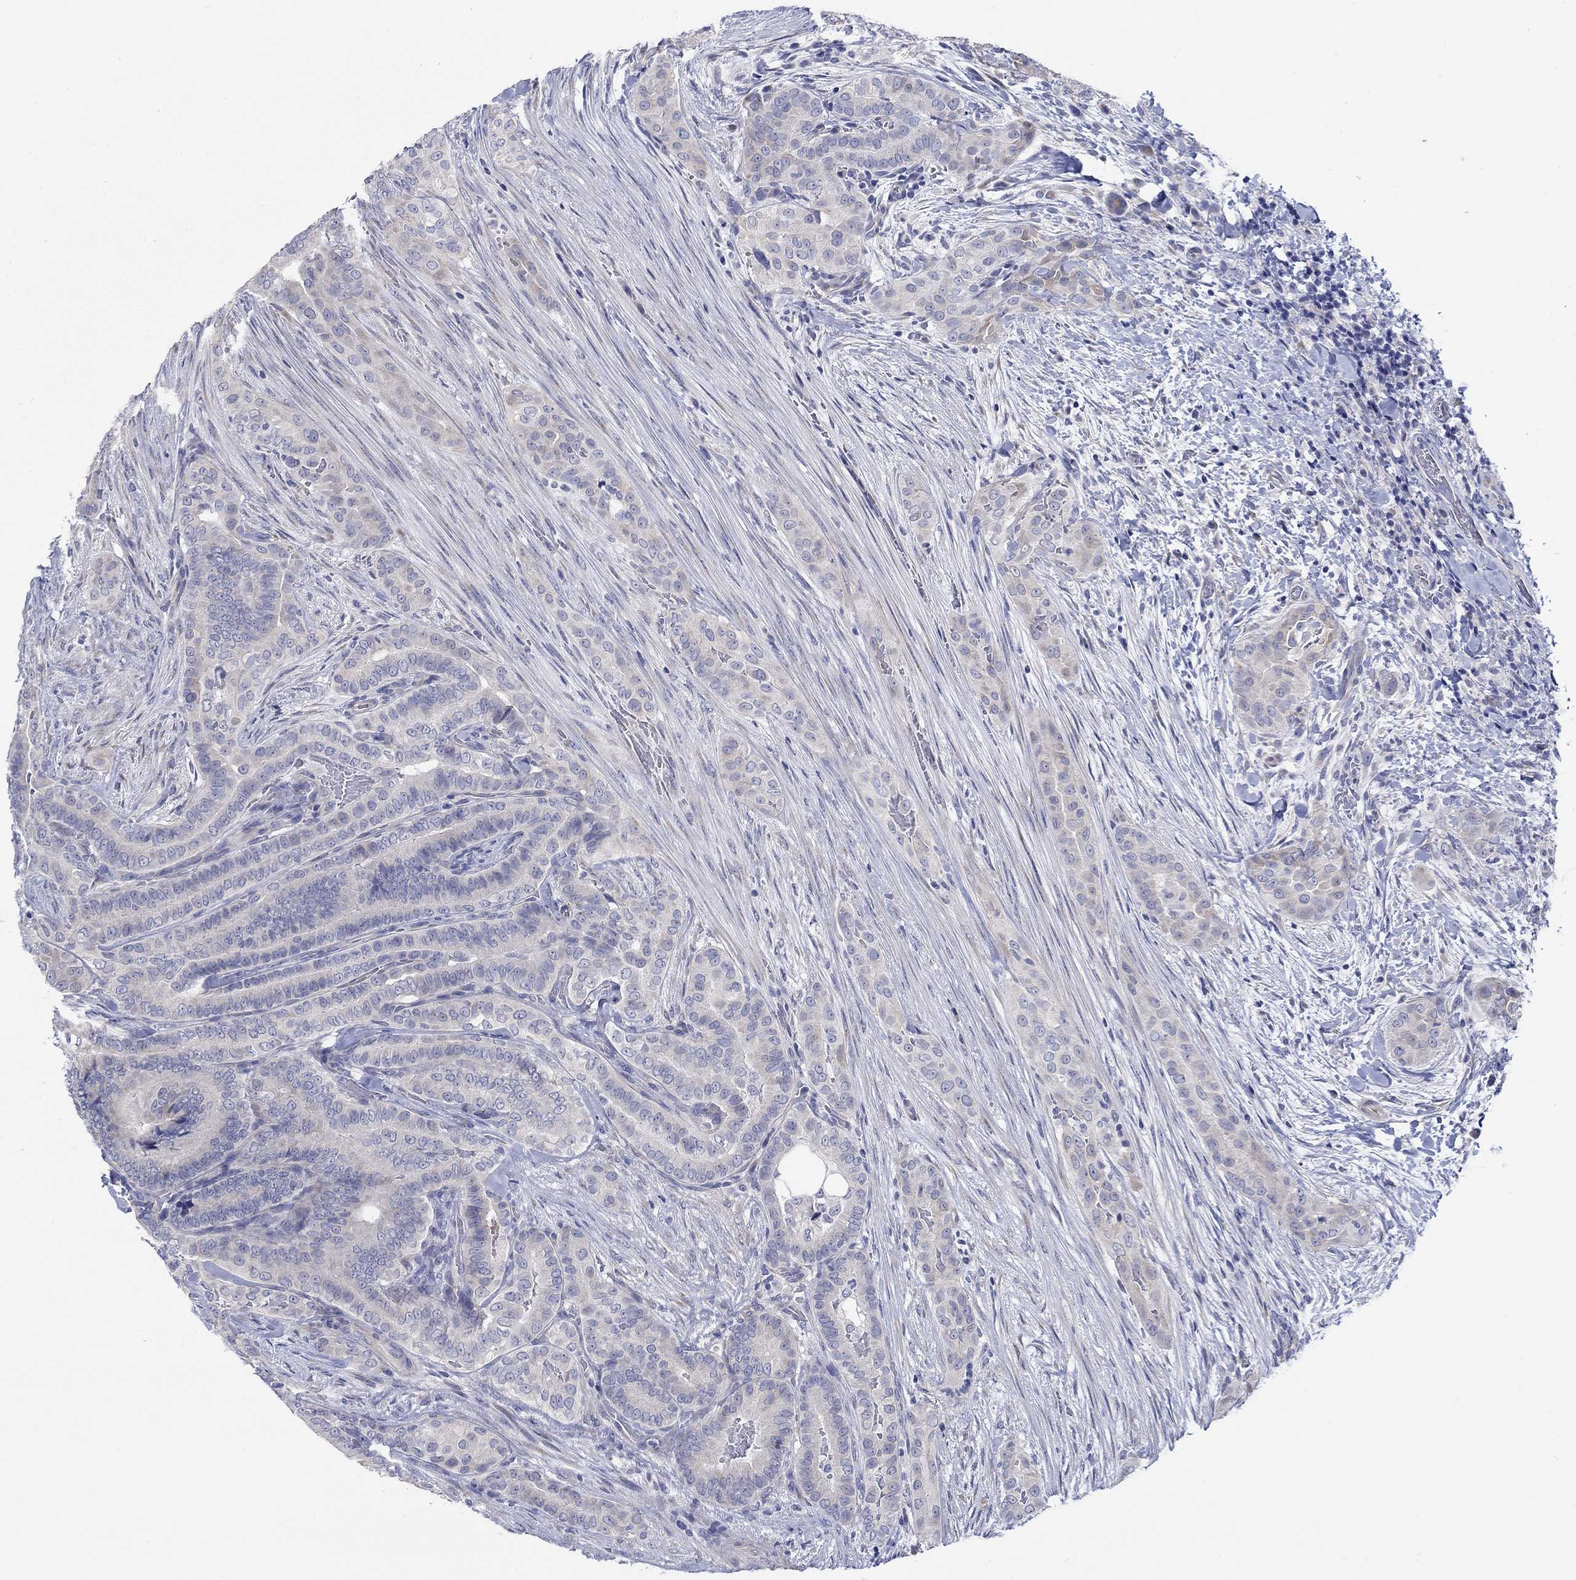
{"staining": {"intensity": "negative", "quantity": "none", "location": "none"}, "tissue": "thyroid cancer", "cell_type": "Tumor cells", "image_type": "cancer", "snomed": [{"axis": "morphology", "description": "Papillary adenocarcinoma, NOS"}, {"axis": "topography", "description": "Thyroid gland"}], "caption": "IHC photomicrograph of neoplastic tissue: thyroid cancer stained with DAB reveals no significant protein staining in tumor cells.", "gene": "KRT222", "patient": {"sex": "male", "age": 61}}